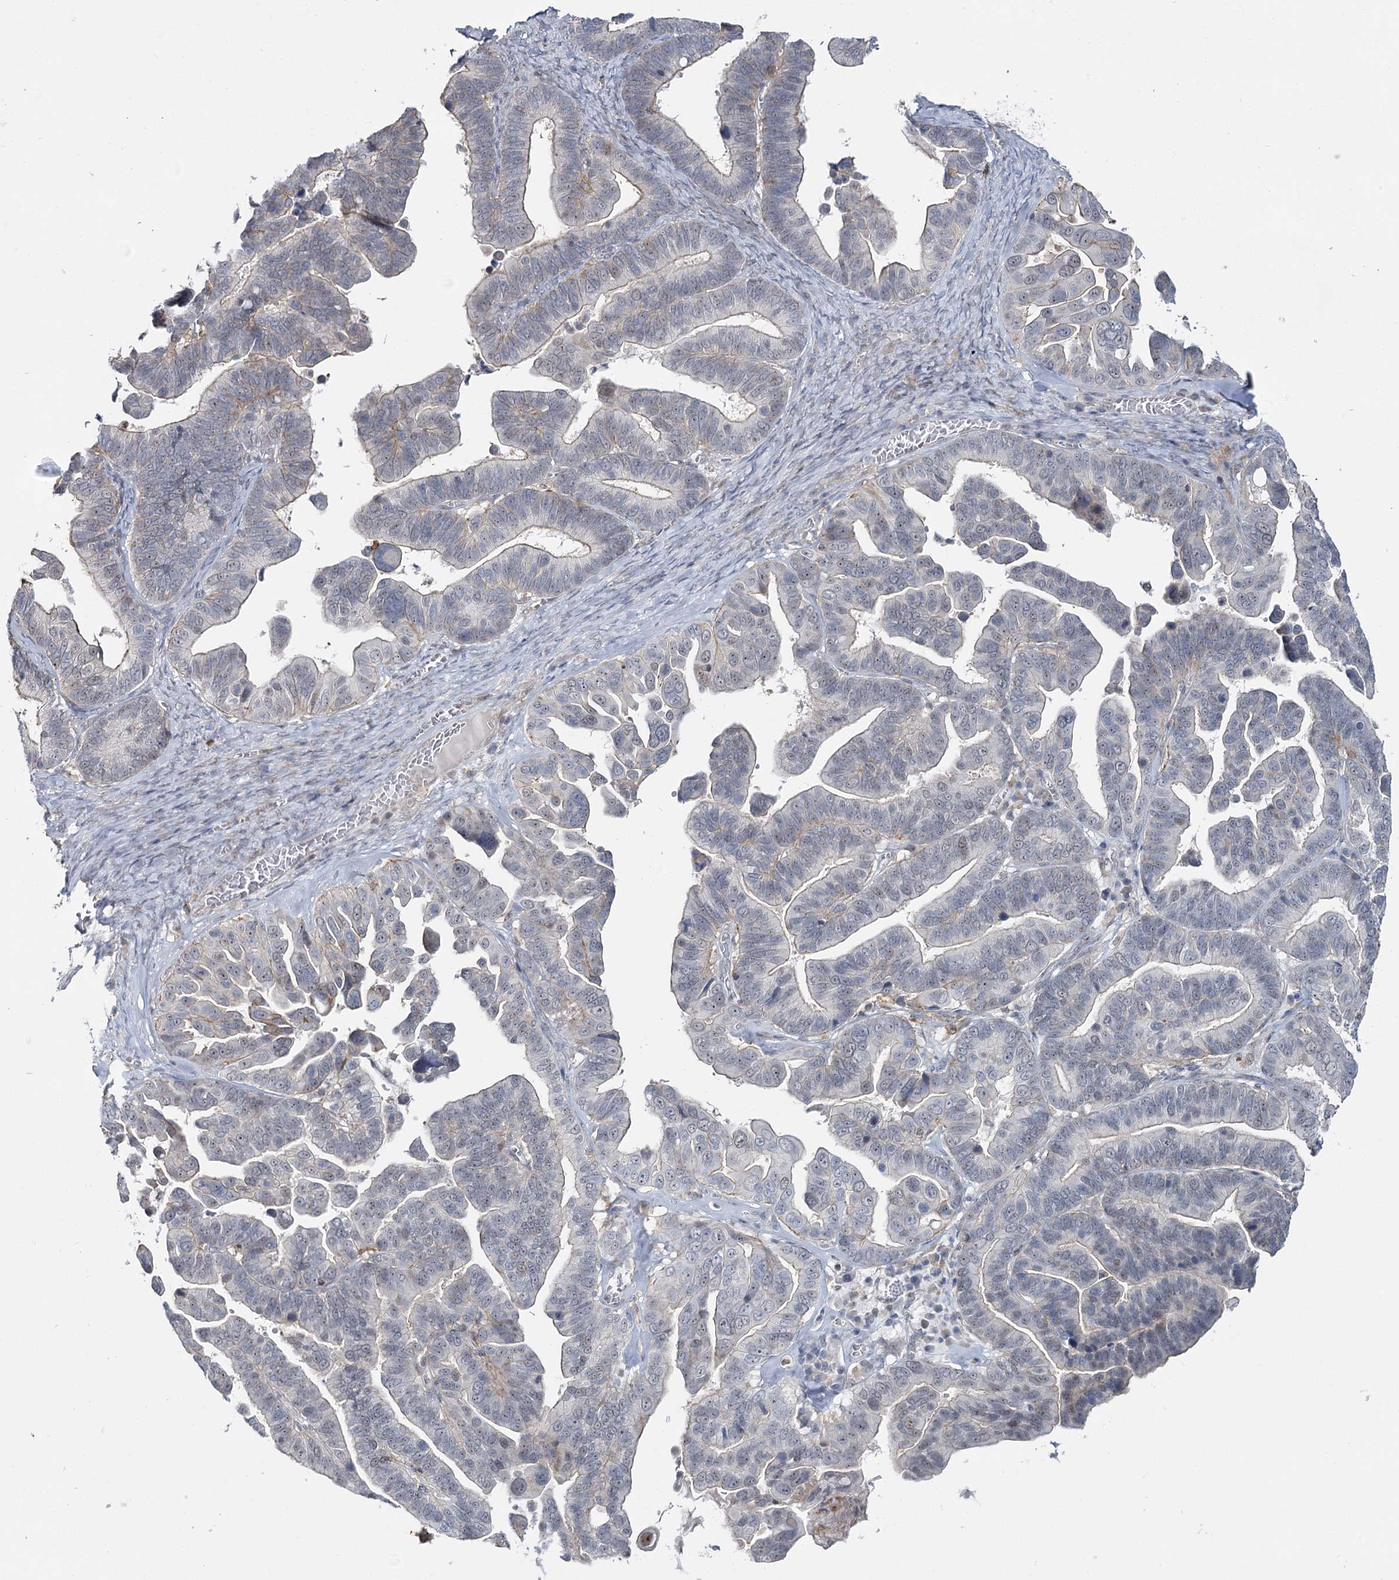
{"staining": {"intensity": "negative", "quantity": "none", "location": "none"}, "tissue": "ovarian cancer", "cell_type": "Tumor cells", "image_type": "cancer", "snomed": [{"axis": "morphology", "description": "Cystadenocarcinoma, serous, NOS"}, {"axis": "topography", "description": "Ovary"}], "caption": "The histopathology image reveals no significant staining in tumor cells of serous cystadenocarcinoma (ovarian). (DAB immunohistochemistry (IHC), high magnification).", "gene": "ZC3H8", "patient": {"sex": "female", "age": 56}}